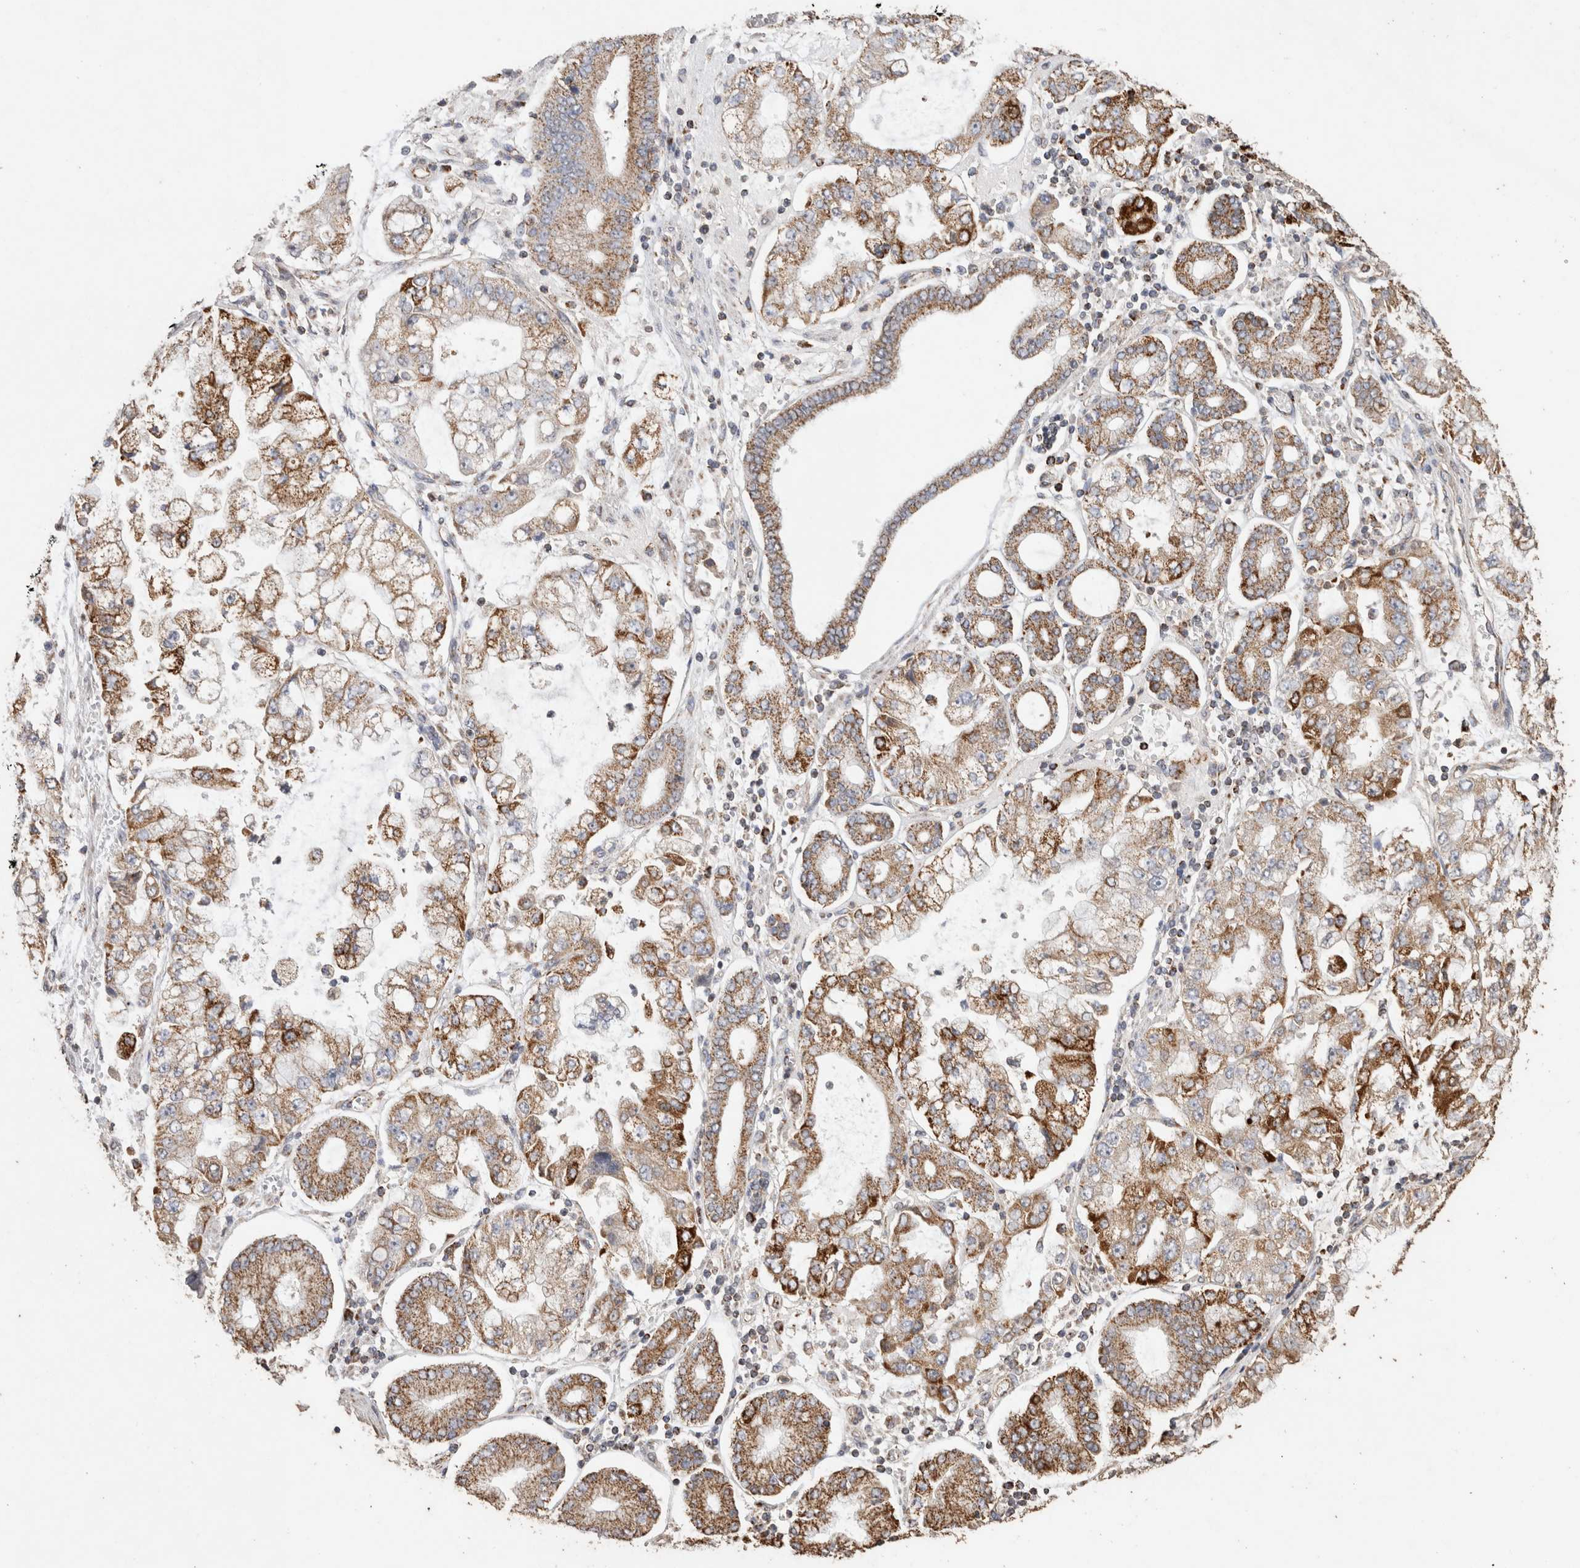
{"staining": {"intensity": "moderate", "quantity": ">75%", "location": "cytoplasmic/membranous"}, "tissue": "stomach cancer", "cell_type": "Tumor cells", "image_type": "cancer", "snomed": [{"axis": "morphology", "description": "Adenocarcinoma, NOS"}, {"axis": "topography", "description": "Stomach"}], "caption": "High-power microscopy captured an immunohistochemistry photomicrograph of stomach adenocarcinoma, revealing moderate cytoplasmic/membranous expression in about >75% of tumor cells. (DAB IHC with brightfield microscopy, high magnification).", "gene": "ACADM", "patient": {"sex": "male", "age": 76}}